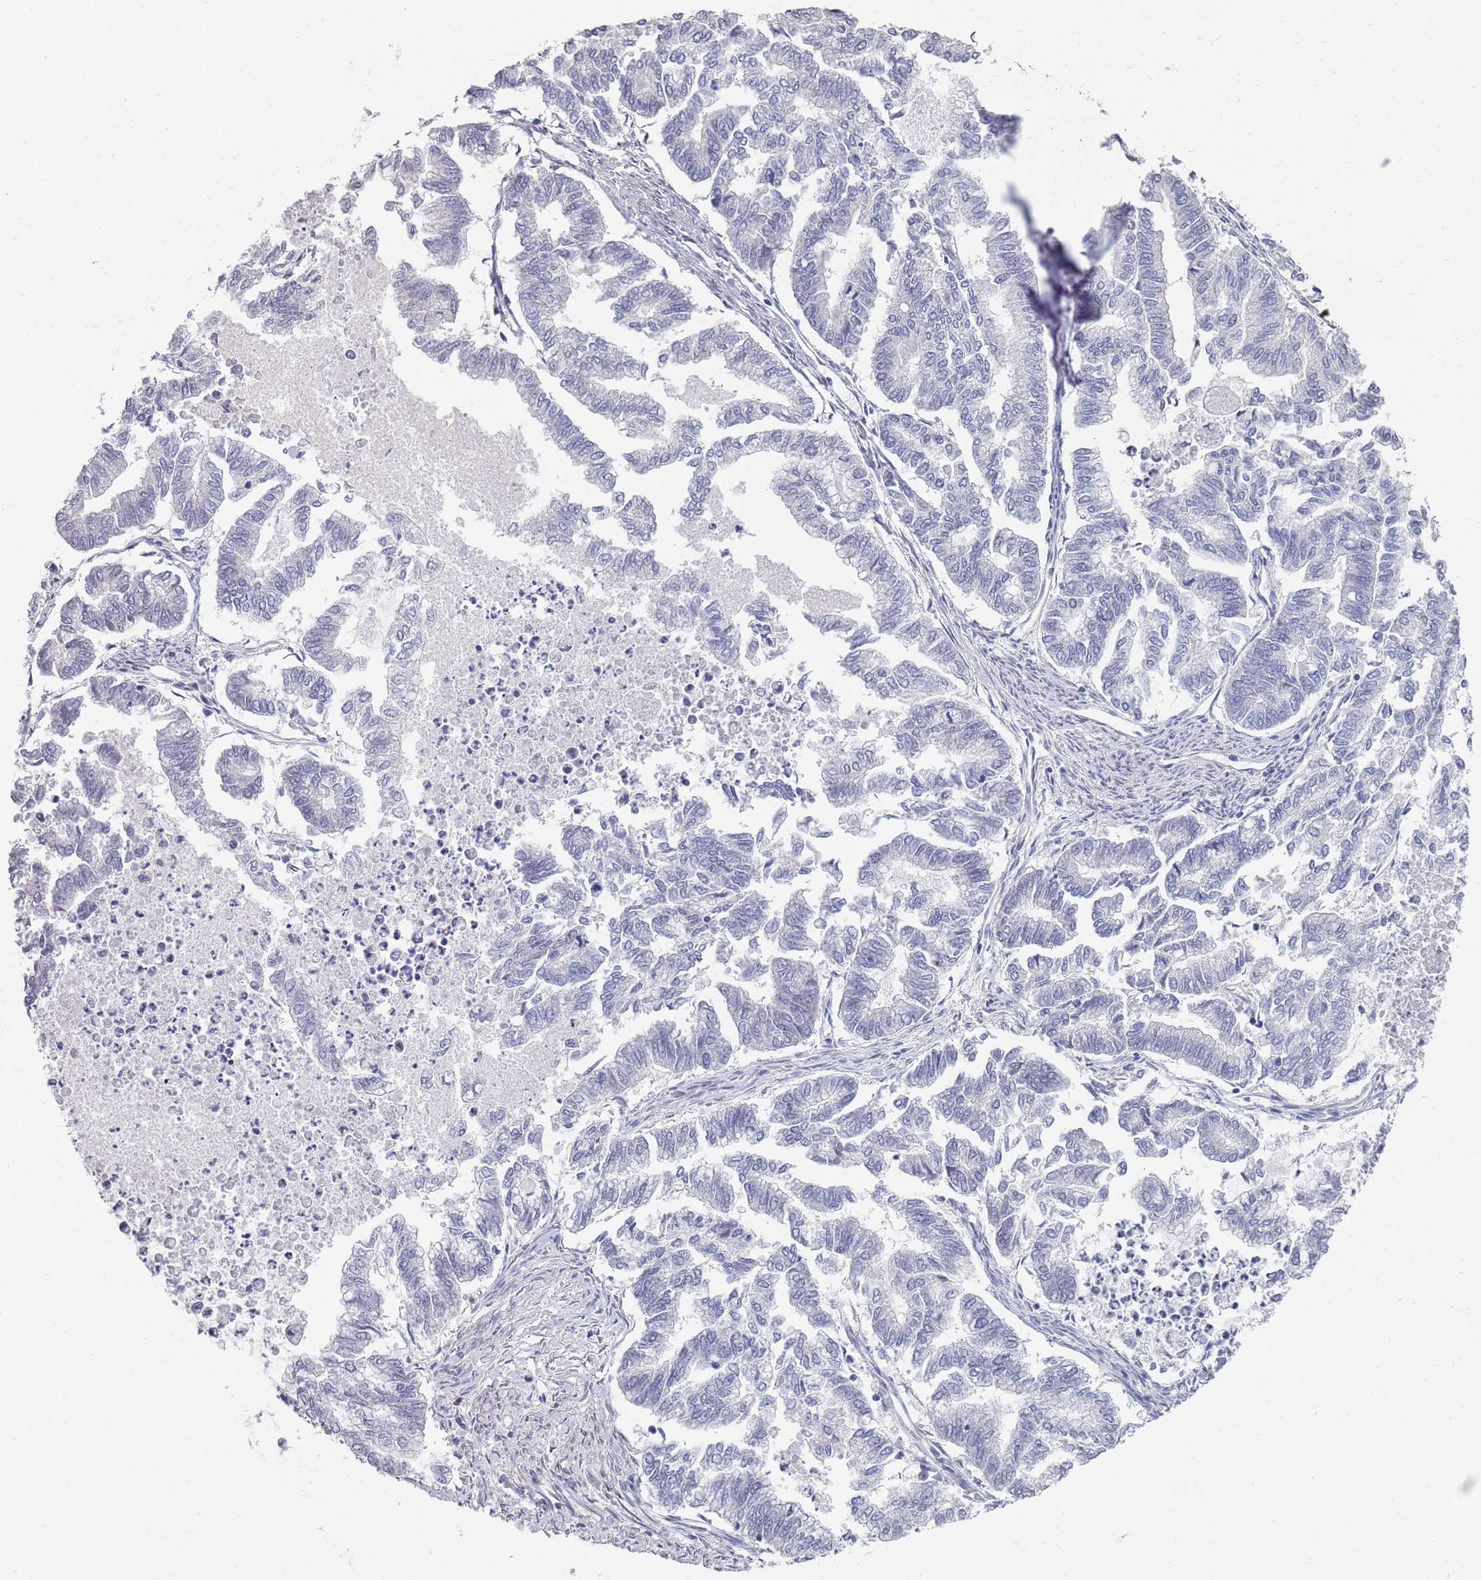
{"staining": {"intensity": "negative", "quantity": "none", "location": "none"}, "tissue": "endometrial cancer", "cell_type": "Tumor cells", "image_type": "cancer", "snomed": [{"axis": "morphology", "description": "Adenocarcinoma, NOS"}, {"axis": "topography", "description": "Endometrium"}], "caption": "Immunohistochemistry (IHC) micrograph of human endometrial cancer stained for a protein (brown), which reveals no staining in tumor cells.", "gene": "SAMD1", "patient": {"sex": "female", "age": 79}}